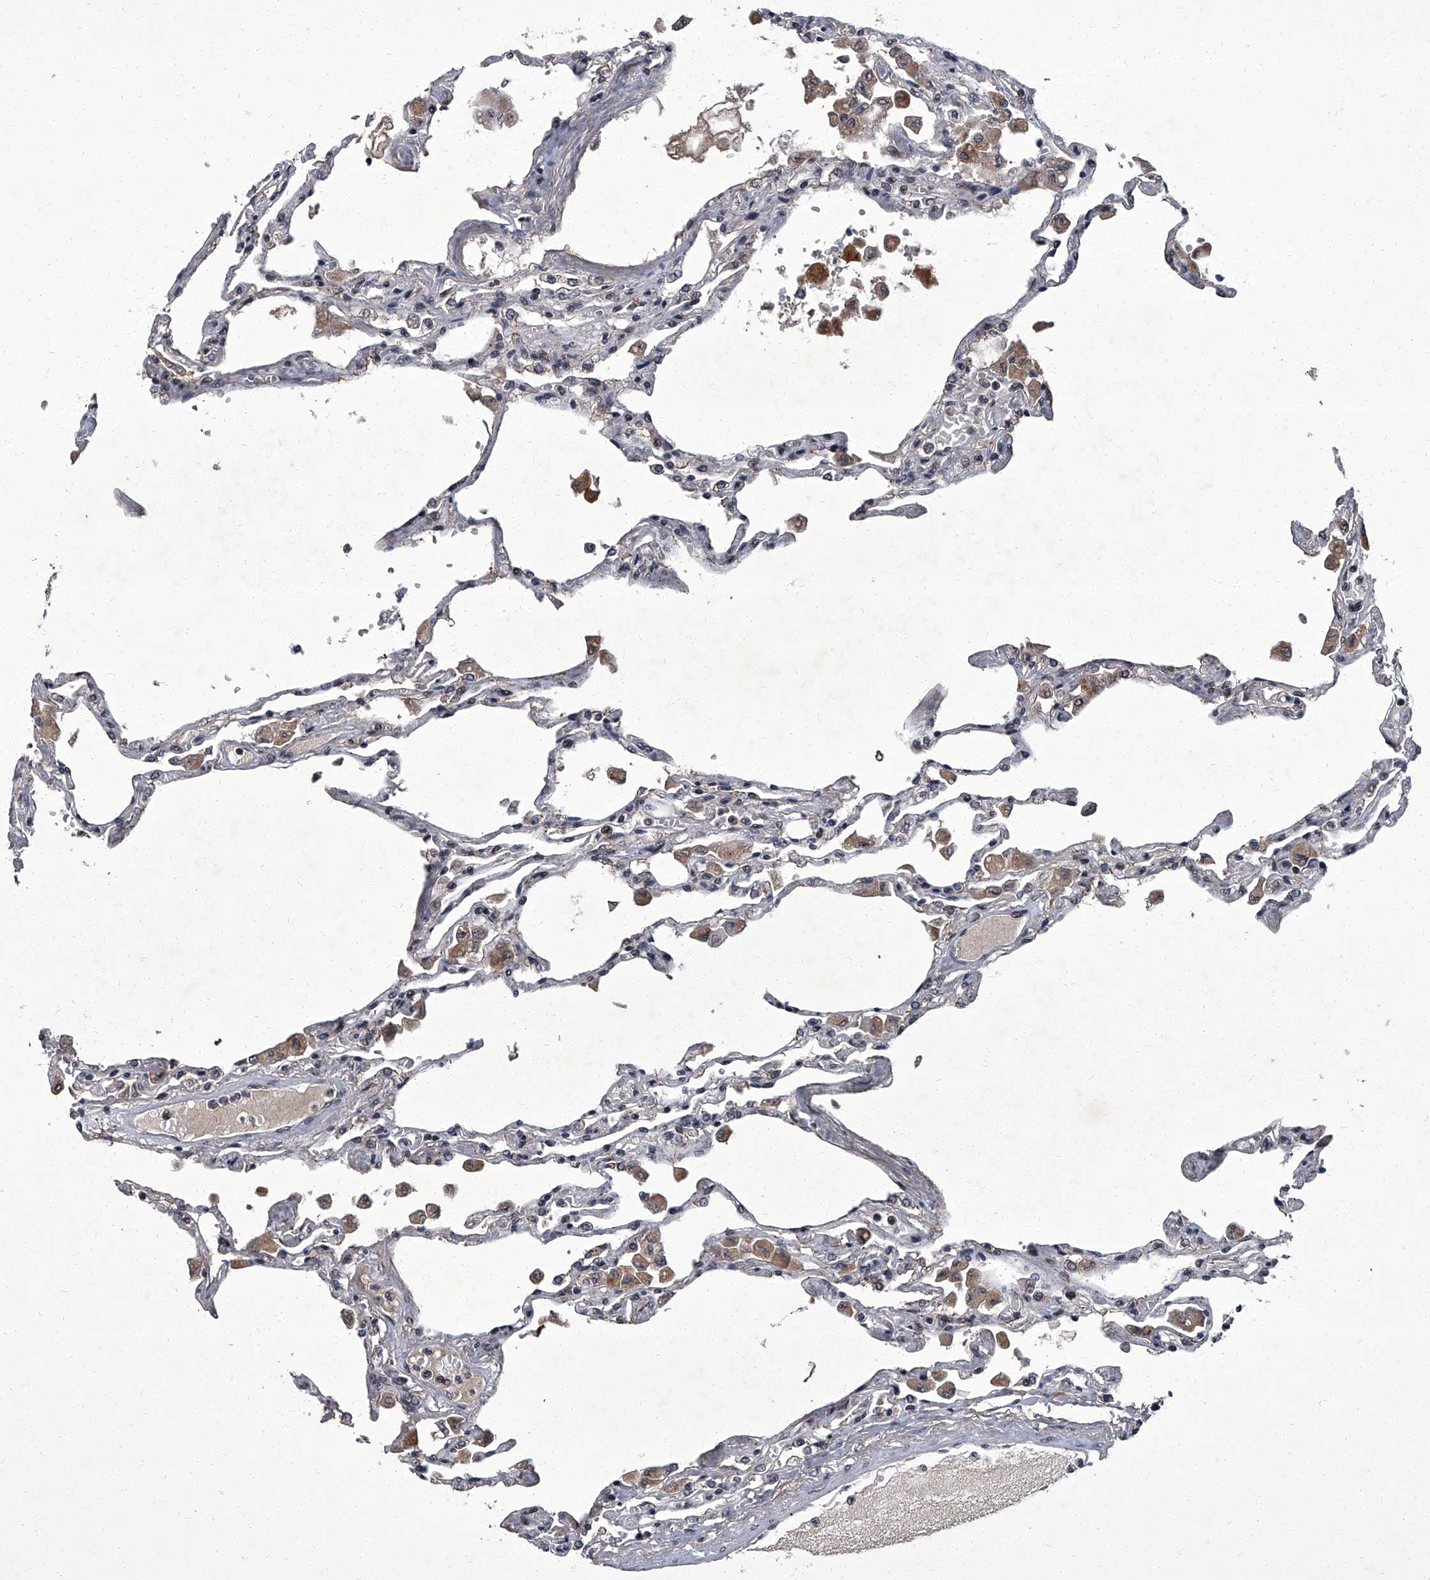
{"staining": {"intensity": "weak", "quantity": "<25%", "location": "cytoplasmic/membranous"}, "tissue": "lung", "cell_type": "Alveolar cells", "image_type": "normal", "snomed": [{"axis": "morphology", "description": "Normal tissue, NOS"}, {"axis": "topography", "description": "Bronchus"}, {"axis": "topography", "description": "Lung"}], "caption": "Protein analysis of normal lung exhibits no significant expression in alveolar cells. (DAB immunohistochemistry (IHC), high magnification).", "gene": "ZNF518B", "patient": {"sex": "female", "age": 49}}